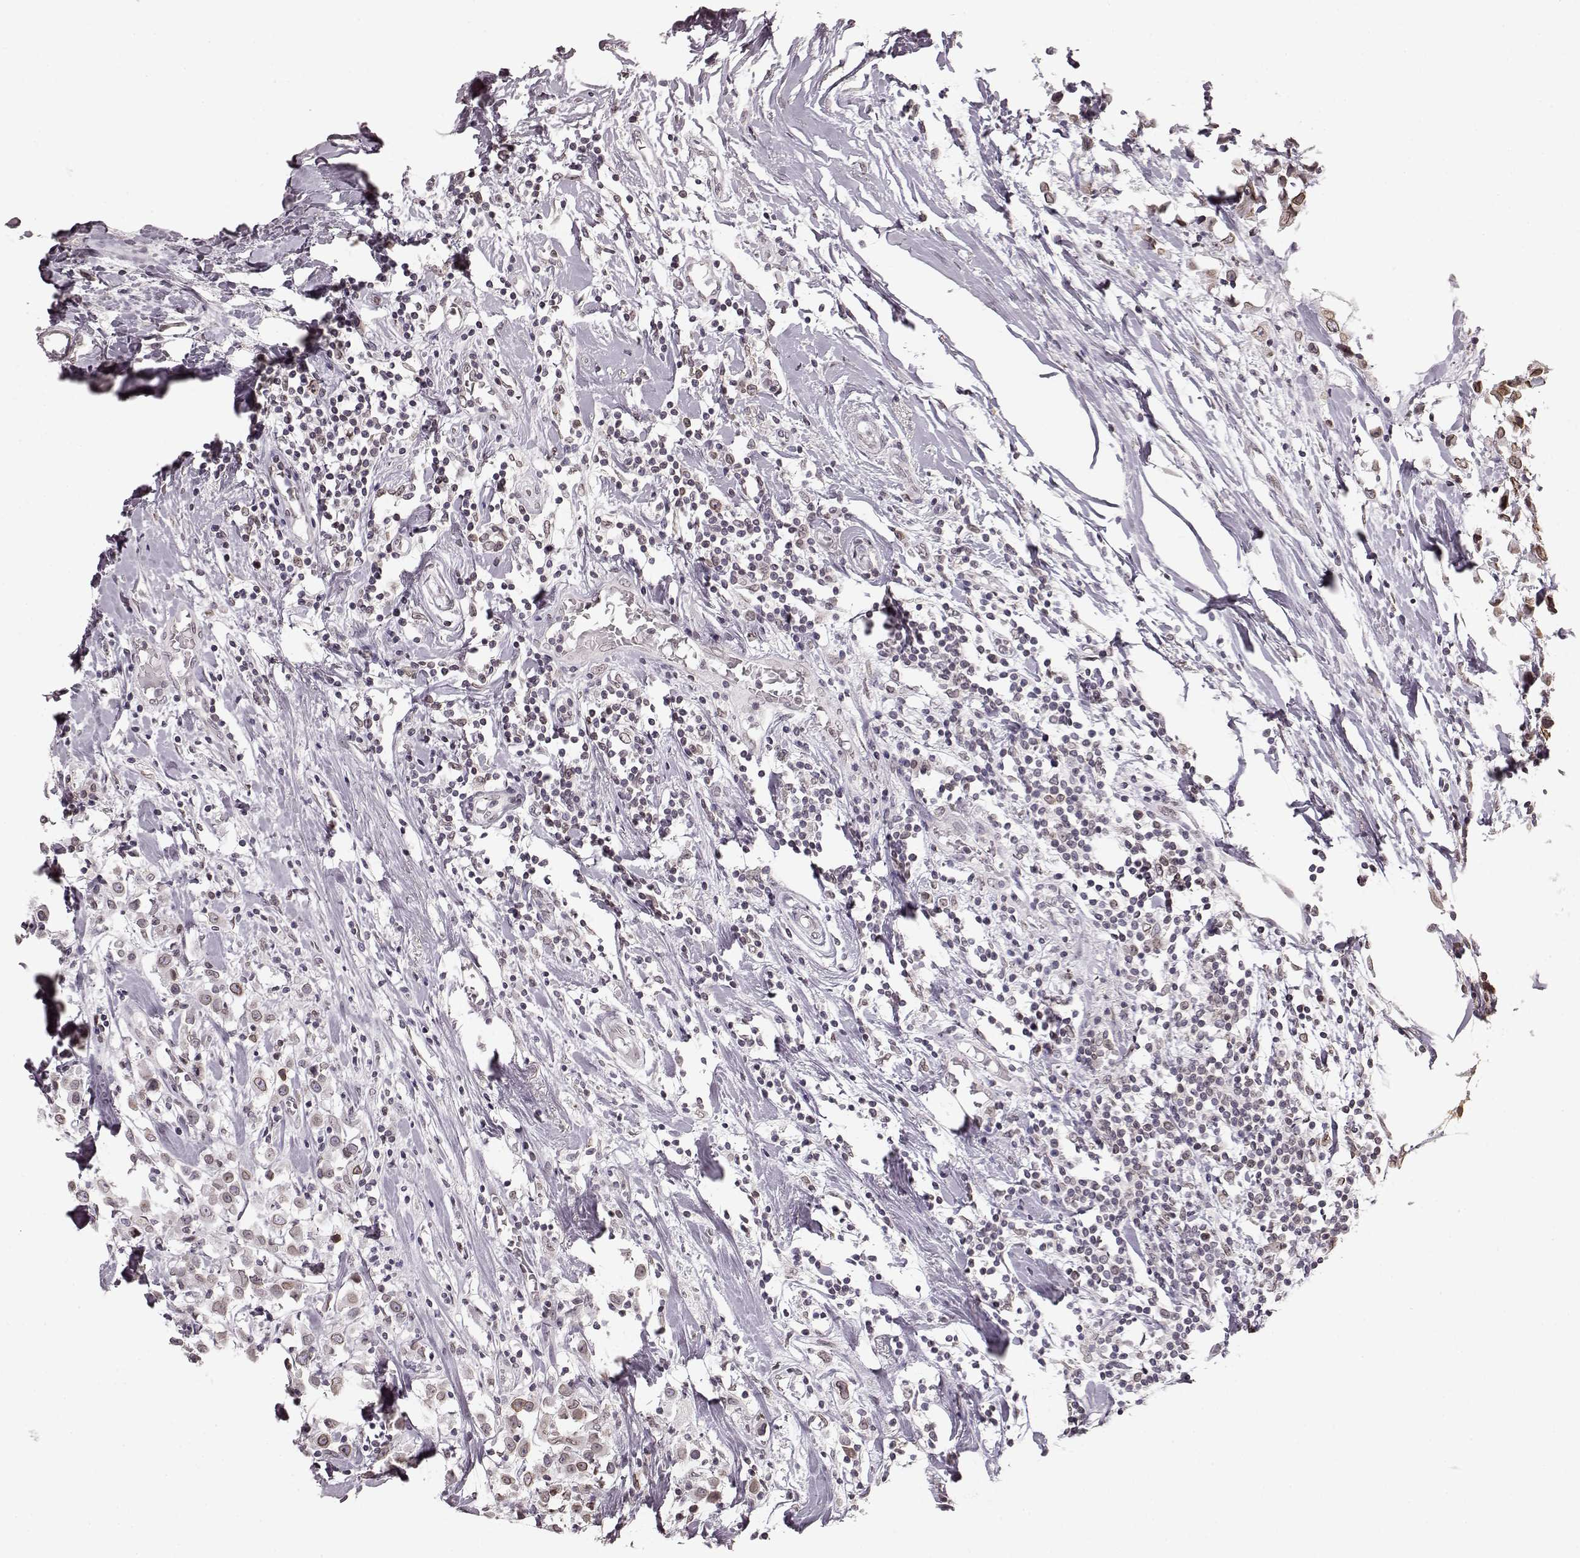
{"staining": {"intensity": "moderate", "quantity": "25%-75%", "location": "cytoplasmic/membranous,nuclear"}, "tissue": "breast cancer", "cell_type": "Tumor cells", "image_type": "cancer", "snomed": [{"axis": "morphology", "description": "Duct carcinoma"}, {"axis": "topography", "description": "Breast"}], "caption": "High-power microscopy captured an immunohistochemistry (IHC) image of intraductal carcinoma (breast), revealing moderate cytoplasmic/membranous and nuclear positivity in approximately 25%-75% of tumor cells.", "gene": "DCAF12", "patient": {"sex": "female", "age": 61}}